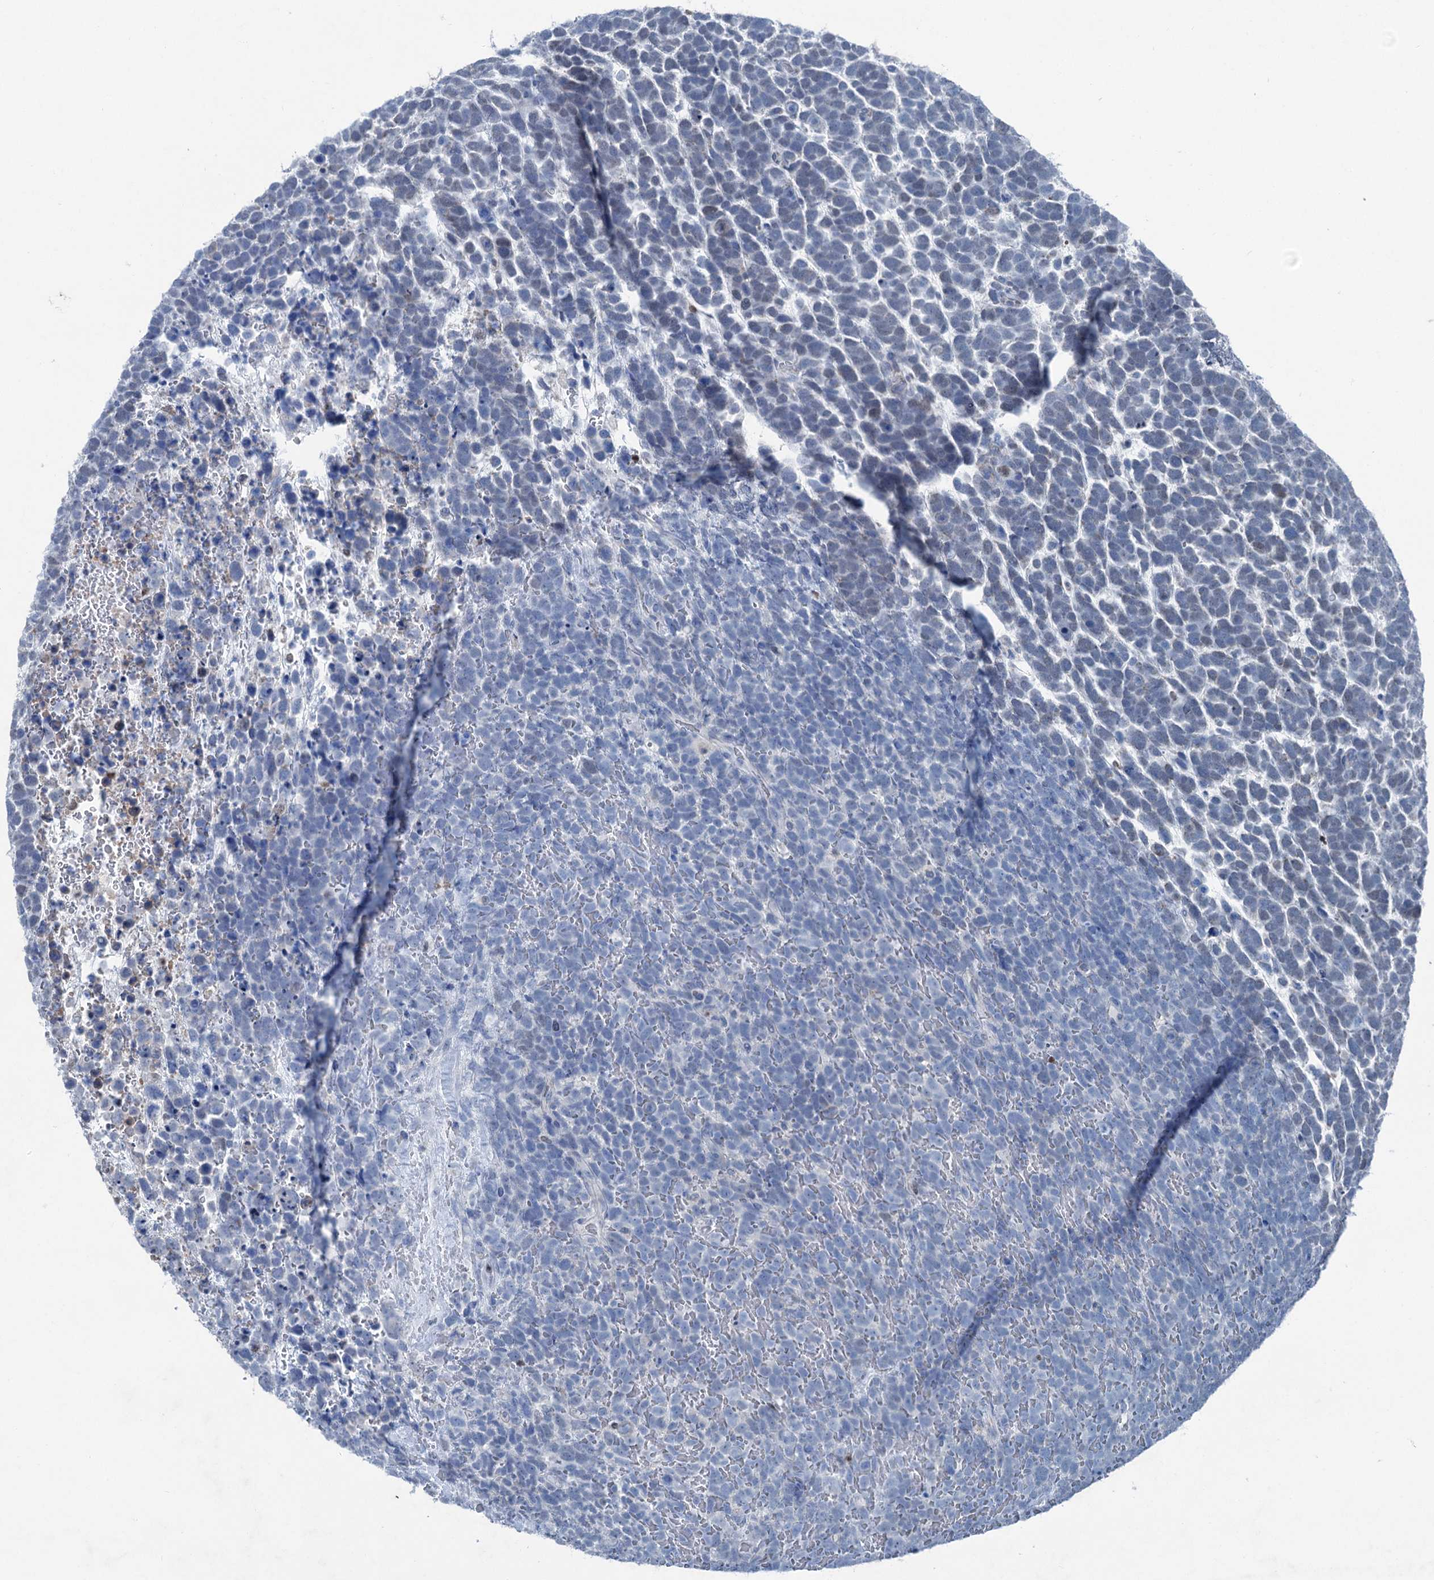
{"staining": {"intensity": "weak", "quantity": "<25%", "location": "nuclear"}, "tissue": "urothelial cancer", "cell_type": "Tumor cells", "image_type": "cancer", "snomed": [{"axis": "morphology", "description": "Urothelial carcinoma, High grade"}, {"axis": "topography", "description": "Urinary bladder"}], "caption": "Tumor cells are negative for protein expression in human urothelial carcinoma (high-grade).", "gene": "ELP4", "patient": {"sex": "female", "age": 82}}